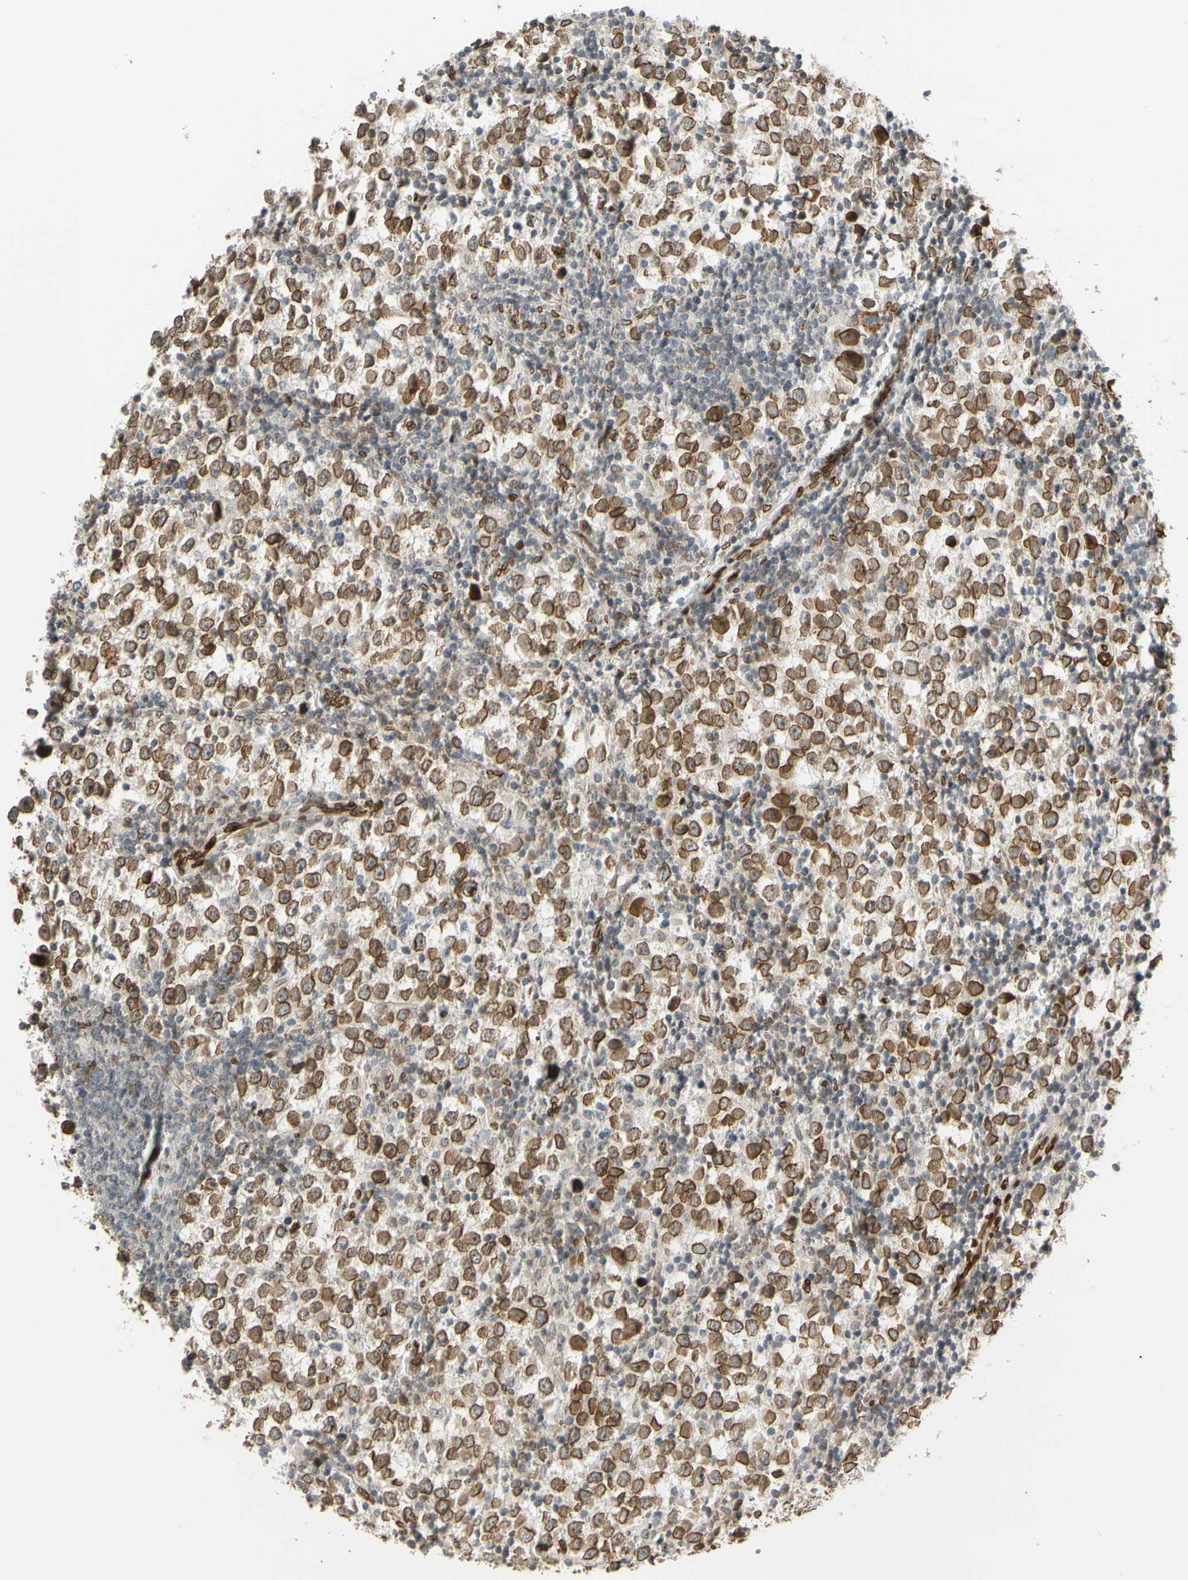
{"staining": {"intensity": "strong", "quantity": ">75%", "location": "cytoplasmic/membranous,nuclear"}, "tissue": "testis cancer", "cell_type": "Tumor cells", "image_type": "cancer", "snomed": [{"axis": "morphology", "description": "Seminoma, NOS"}, {"axis": "topography", "description": "Testis"}], "caption": "Brown immunohistochemical staining in testis cancer (seminoma) displays strong cytoplasmic/membranous and nuclear staining in approximately >75% of tumor cells.", "gene": "SUN1", "patient": {"sex": "male", "age": 65}}